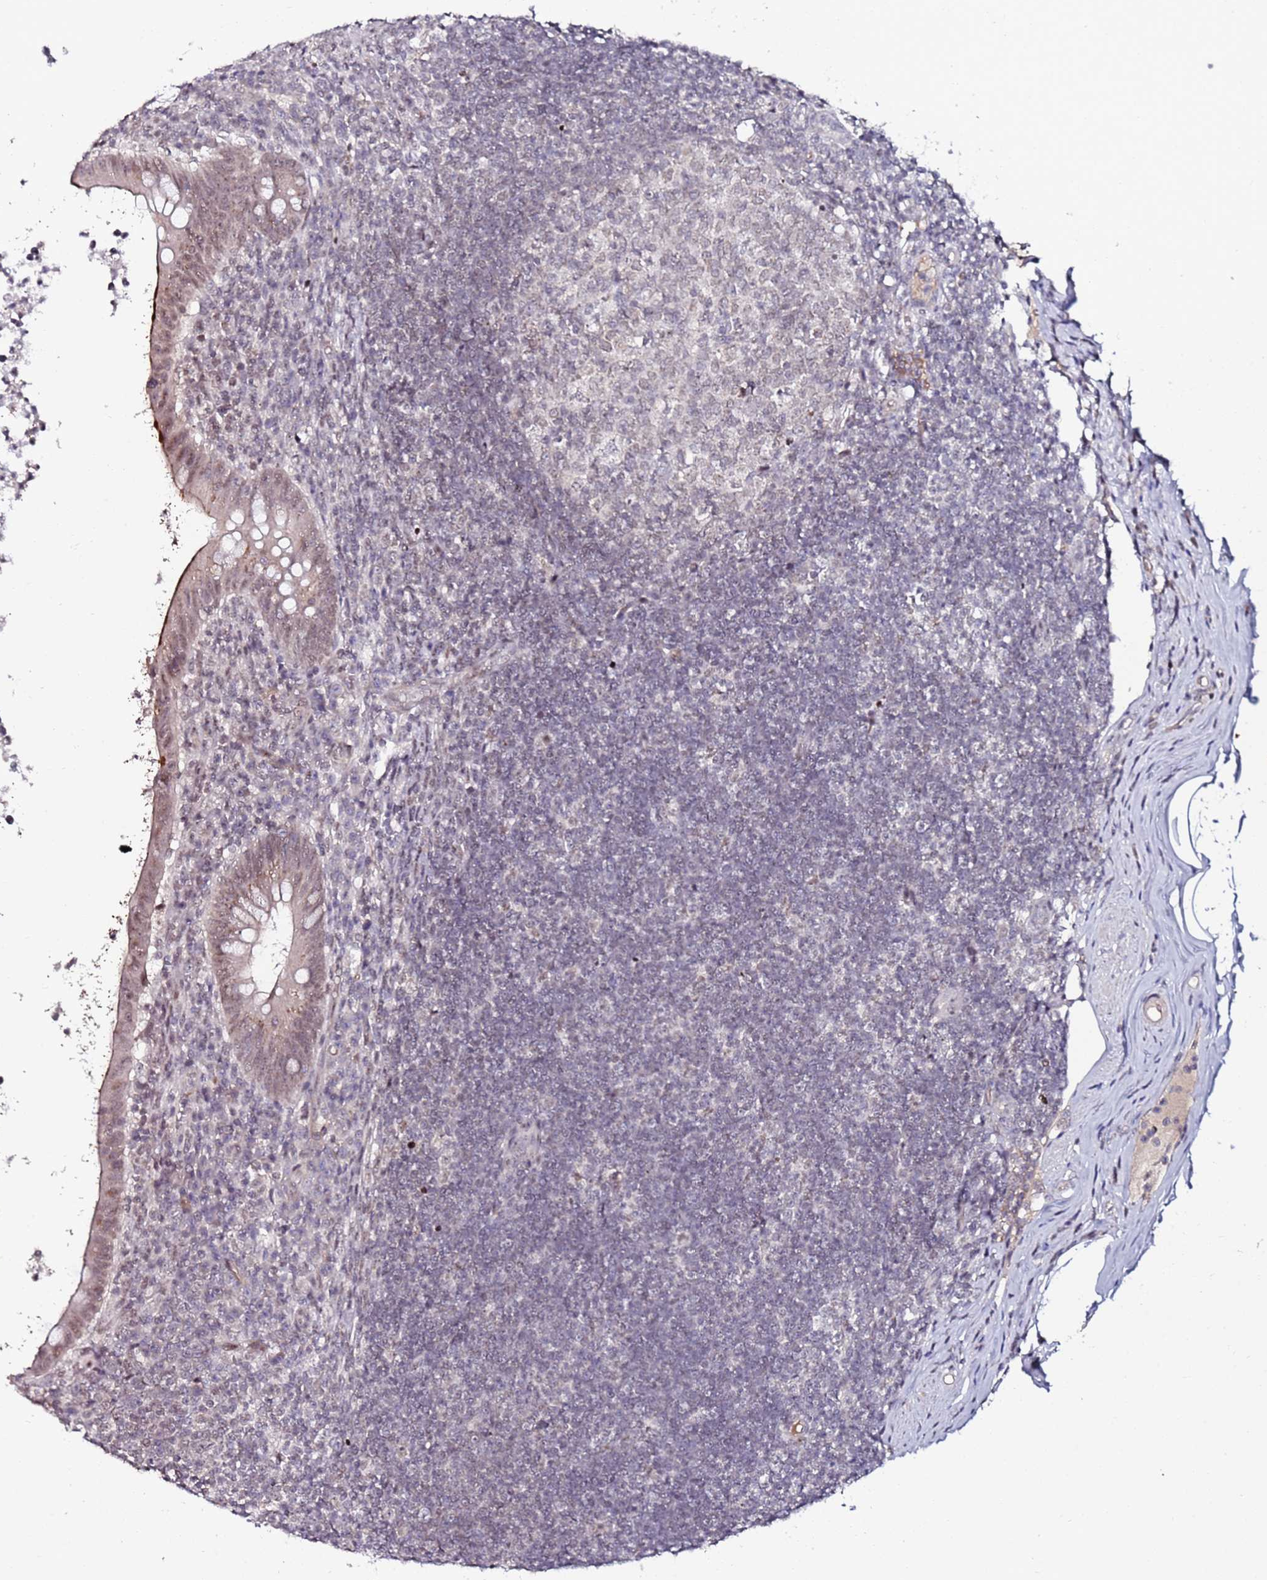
{"staining": {"intensity": "weak", "quantity": "<25%", "location": "cytoplasmic/membranous,nuclear"}, "tissue": "appendix", "cell_type": "Glandular cells", "image_type": "normal", "snomed": [{"axis": "morphology", "description": "Normal tissue, NOS"}, {"axis": "topography", "description": "Appendix"}], "caption": "This is an immunohistochemistry (IHC) photomicrograph of unremarkable appendix. There is no positivity in glandular cells.", "gene": "DUSP28", "patient": {"sex": "female", "age": 56}}